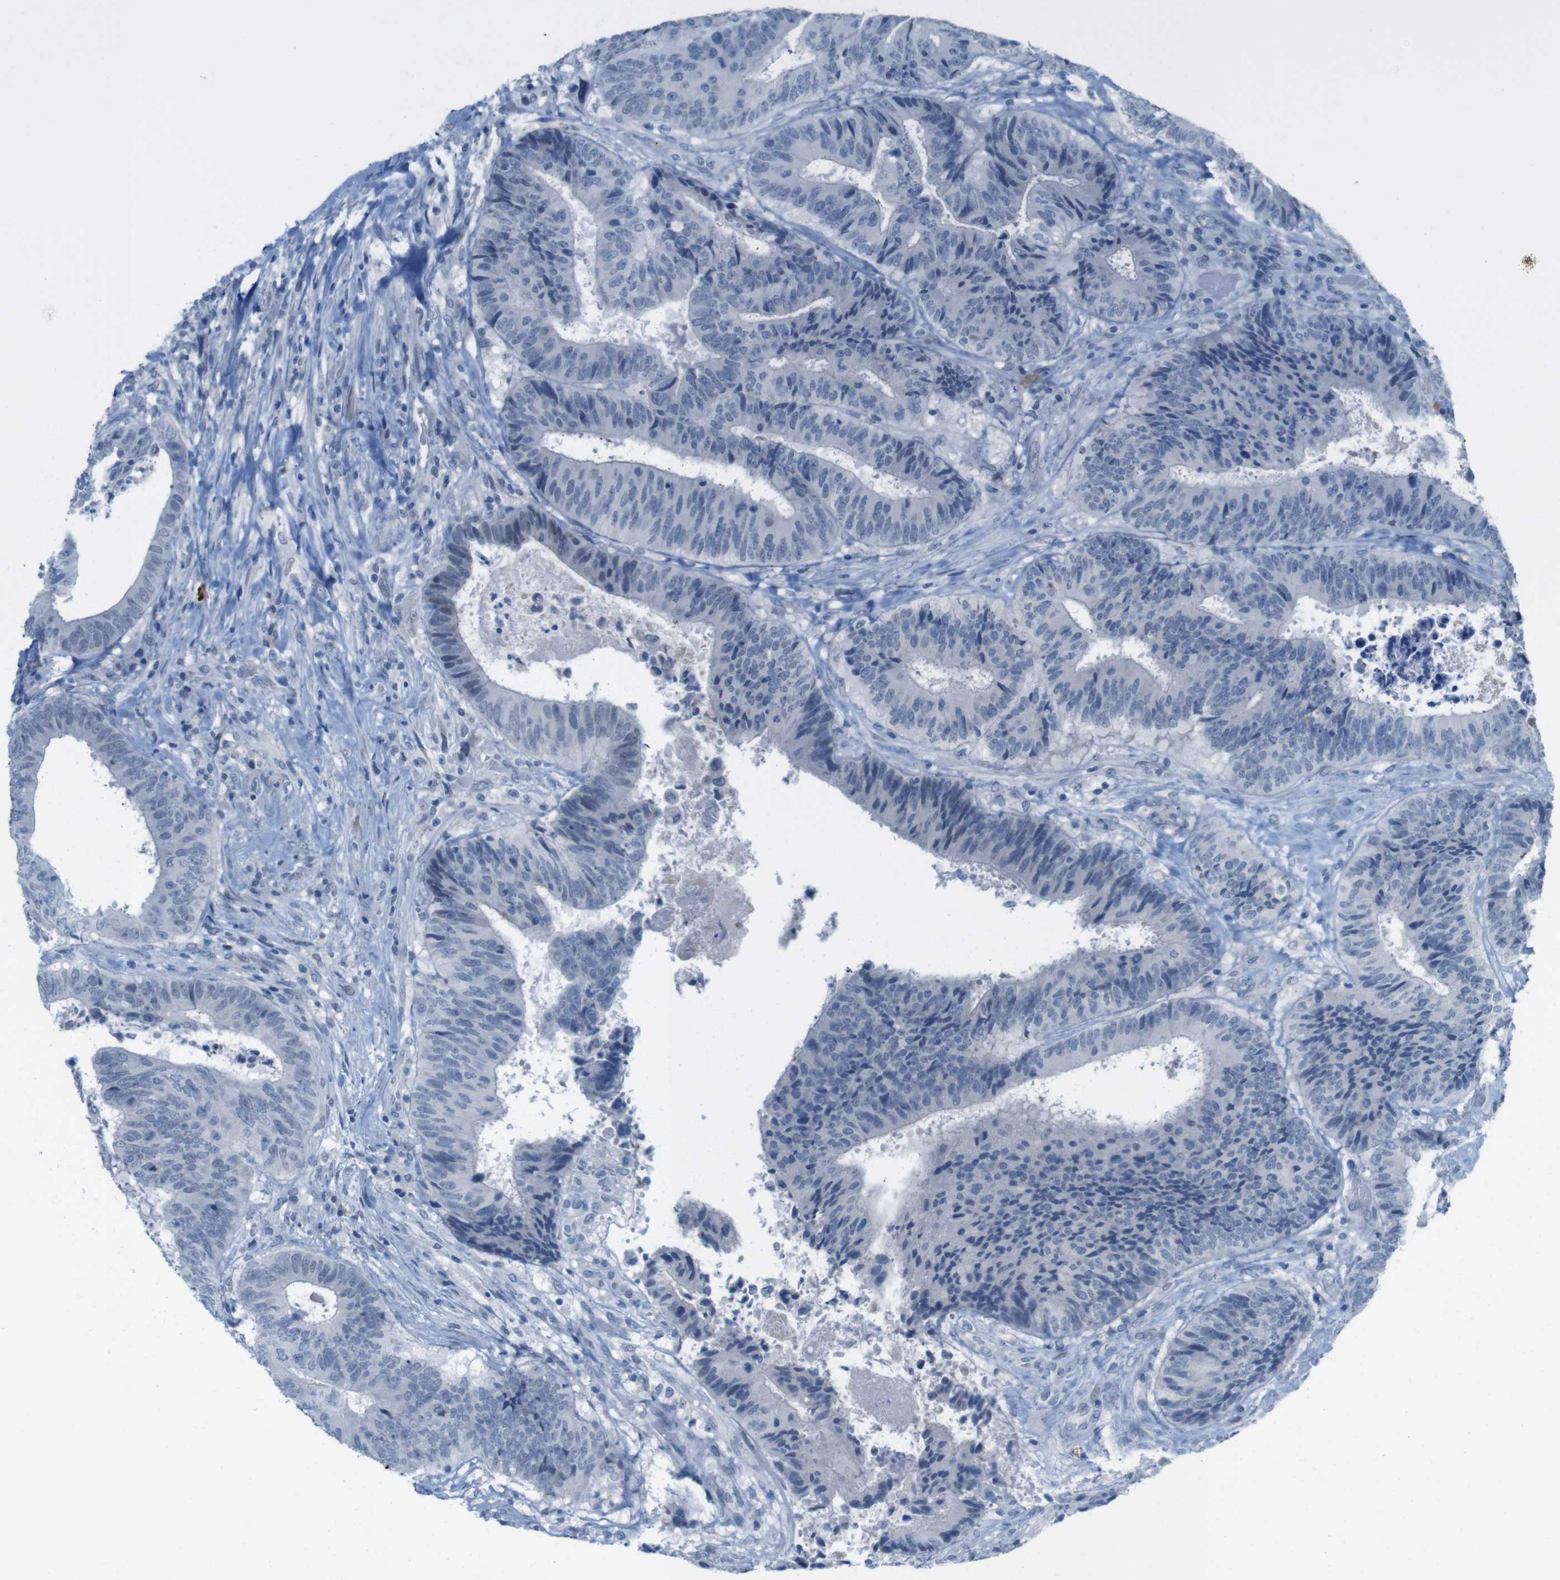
{"staining": {"intensity": "negative", "quantity": "none", "location": "none"}, "tissue": "colorectal cancer", "cell_type": "Tumor cells", "image_type": "cancer", "snomed": [{"axis": "morphology", "description": "Adenocarcinoma, NOS"}, {"axis": "topography", "description": "Rectum"}], "caption": "Tumor cells are negative for protein expression in human colorectal adenocarcinoma. The staining was performed using DAB (3,3'-diaminobenzidine) to visualize the protein expression in brown, while the nuclei were stained in blue with hematoxylin (Magnification: 20x).", "gene": "OPN1SW", "patient": {"sex": "male", "age": 72}}